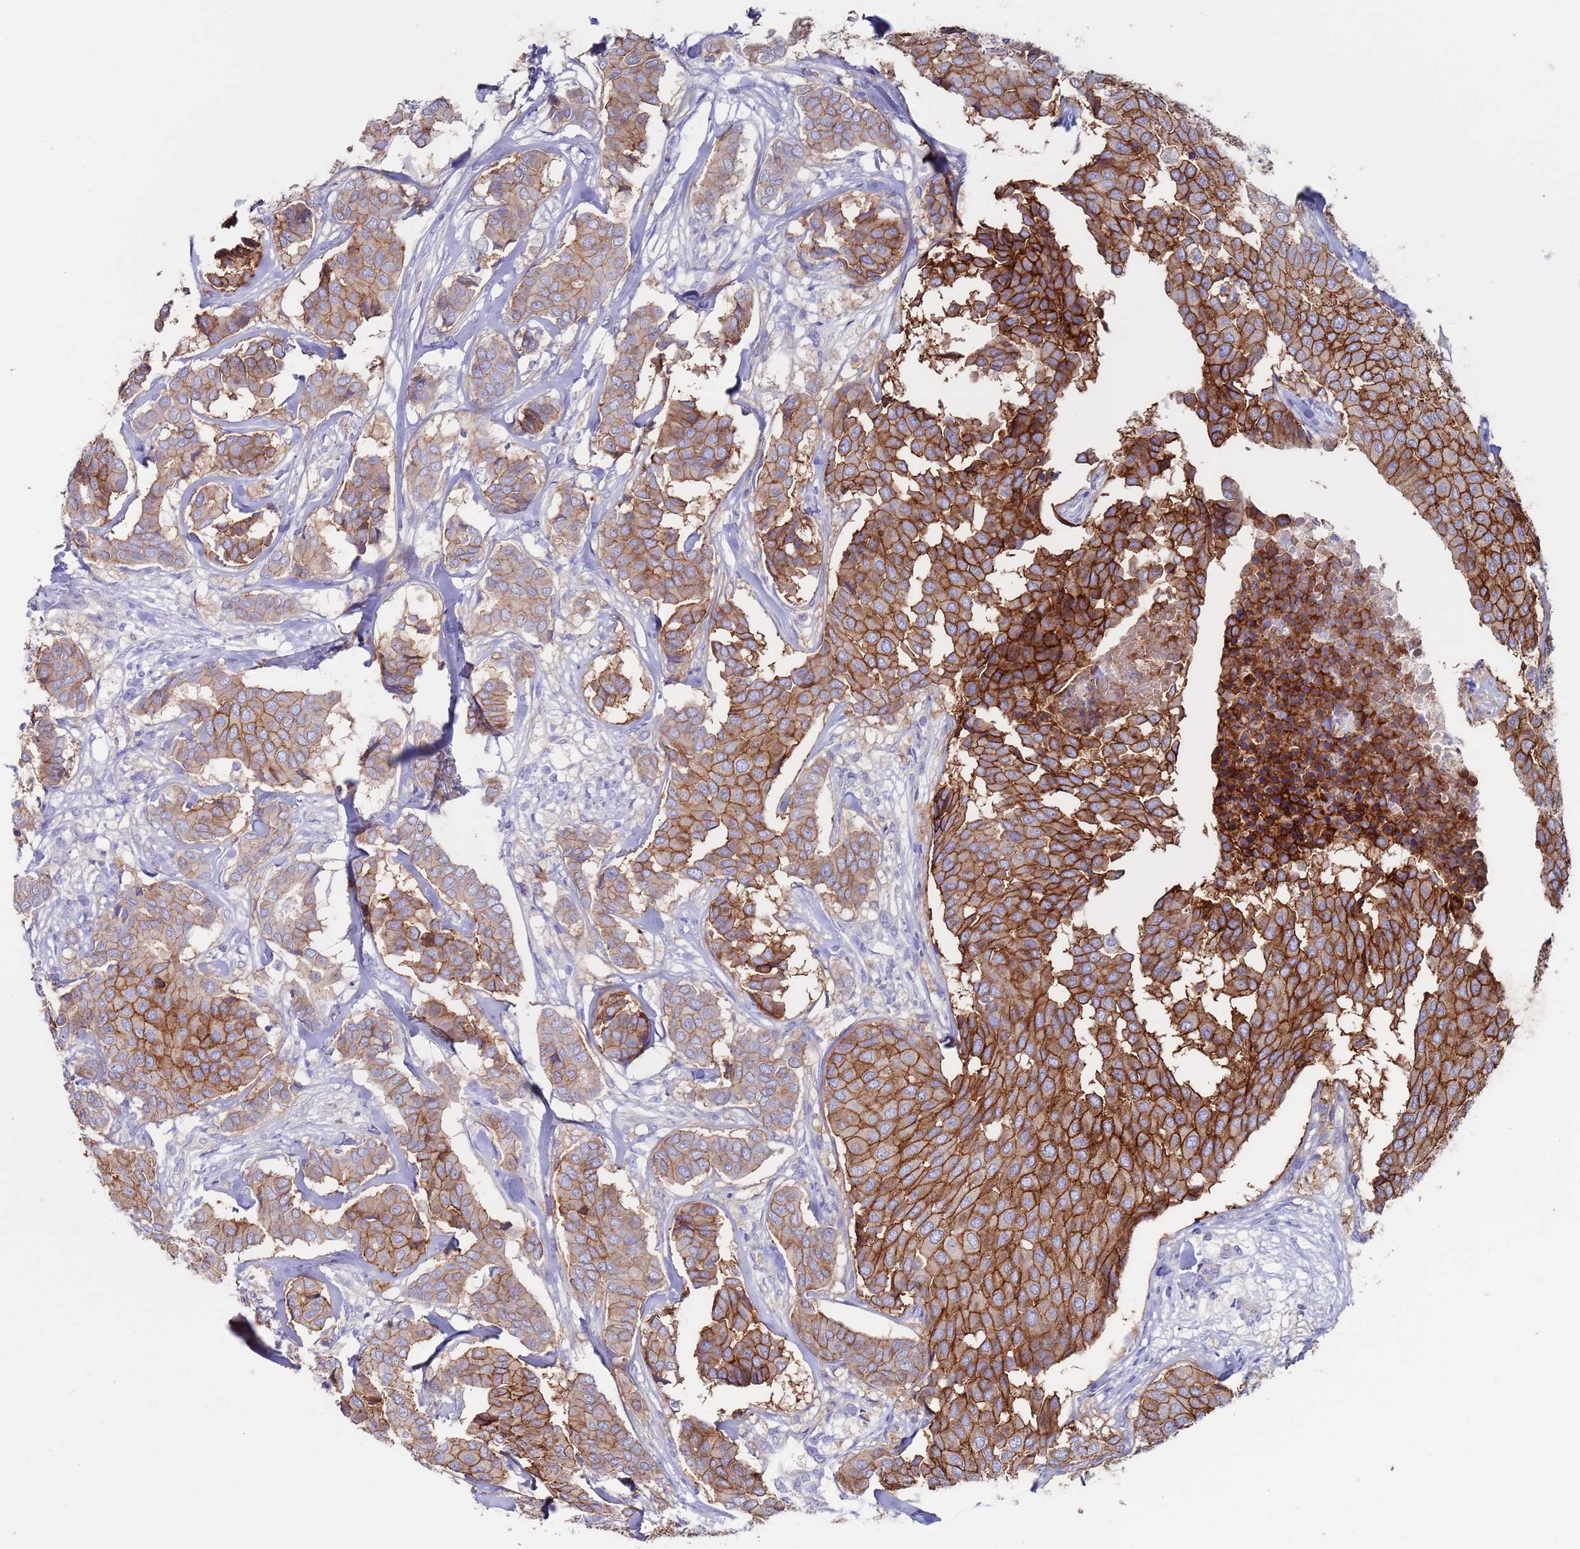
{"staining": {"intensity": "strong", "quantity": ">75%", "location": "cytoplasmic/membranous"}, "tissue": "breast cancer", "cell_type": "Tumor cells", "image_type": "cancer", "snomed": [{"axis": "morphology", "description": "Duct carcinoma"}, {"axis": "topography", "description": "Breast"}], "caption": "Brown immunohistochemical staining in breast cancer demonstrates strong cytoplasmic/membranous expression in approximately >75% of tumor cells.", "gene": "KRTCAP3", "patient": {"sex": "female", "age": 75}}